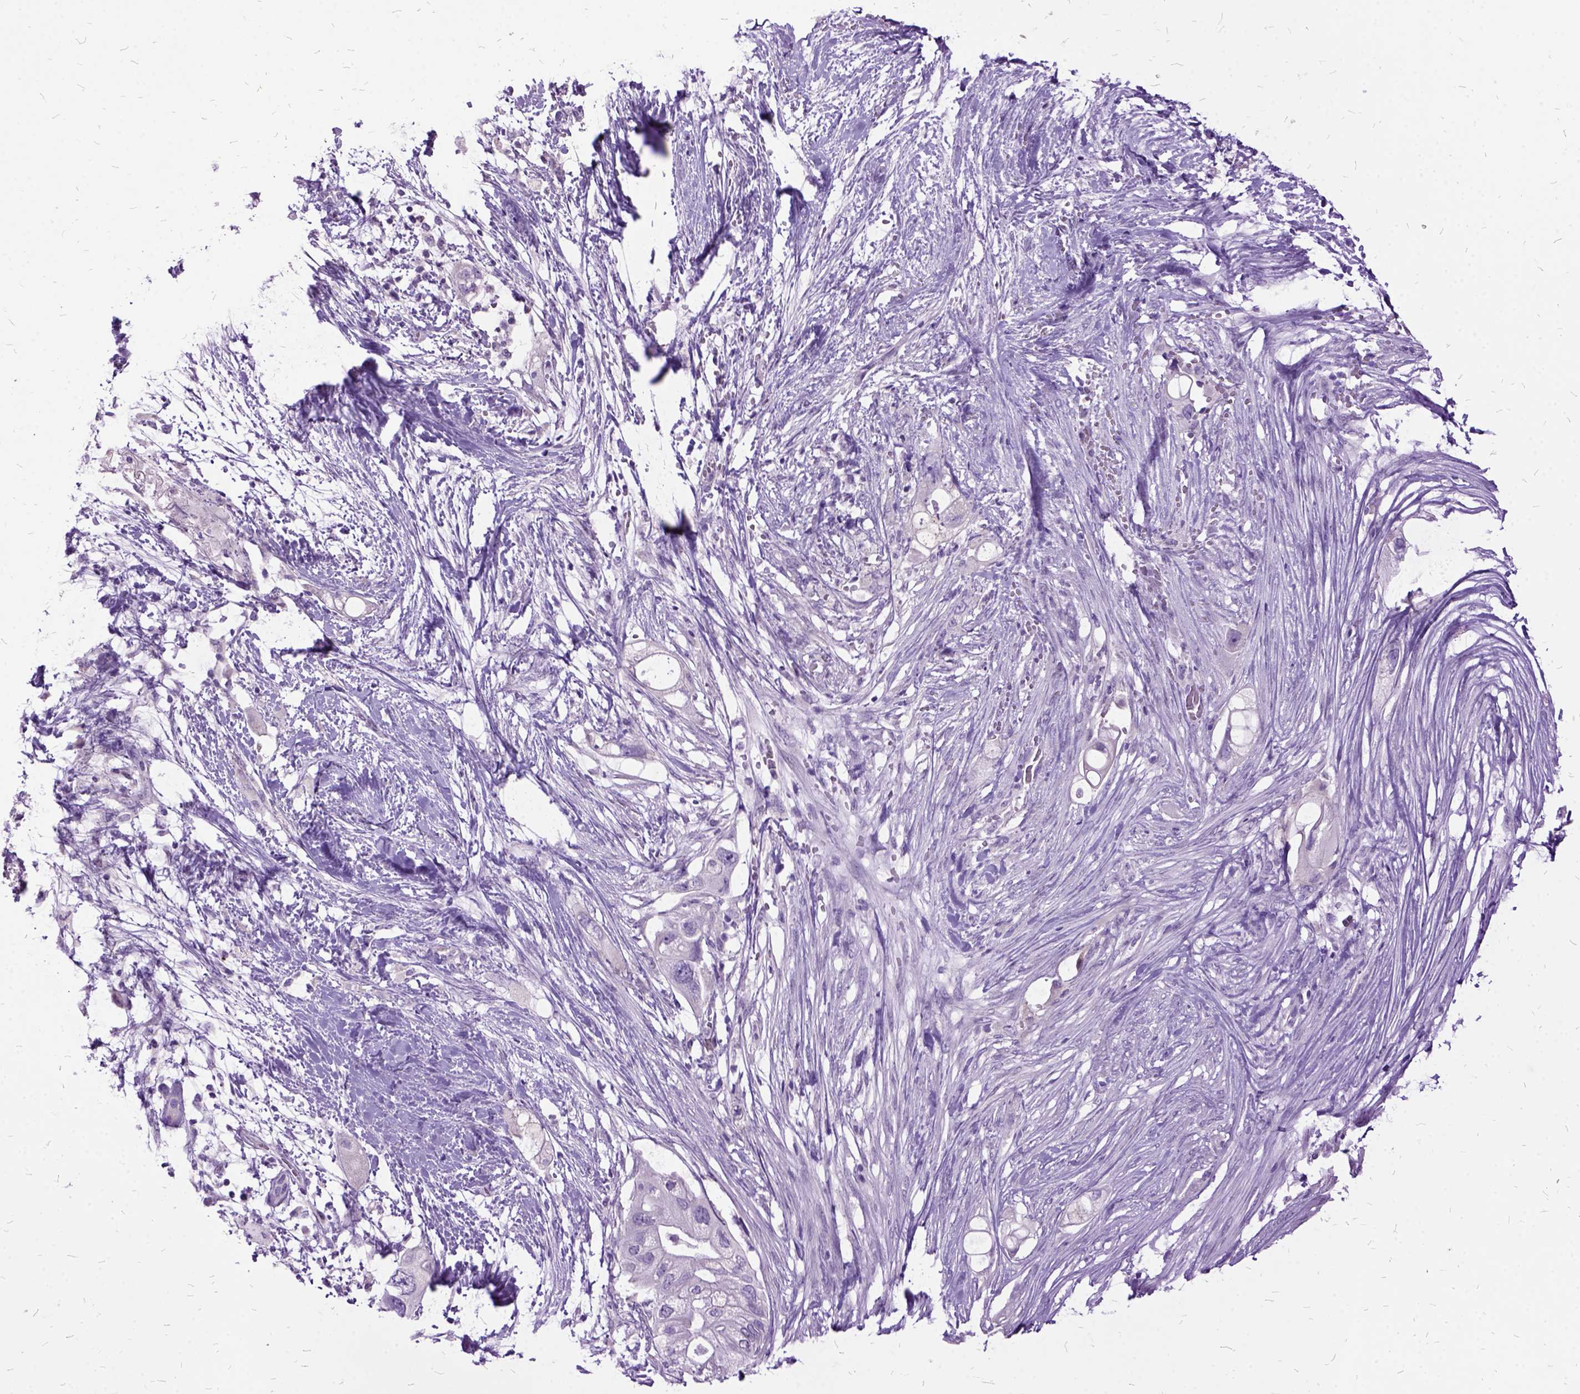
{"staining": {"intensity": "negative", "quantity": "none", "location": "none"}, "tissue": "pancreatic cancer", "cell_type": "Tumor cells", "image_type": "cancer", "snomed": [{"axis": "morphology", "description": "Adenocarcinoma, NOS"}, {"axis": "topography", "description": "Pancreas"}], "caption": "Photomicrograph shows no significant protein expression in tumor cells of pancreatic cancer (adenocarcinoma).", "gene": "MME", "patient": {"sex": "female", "age": 72}}